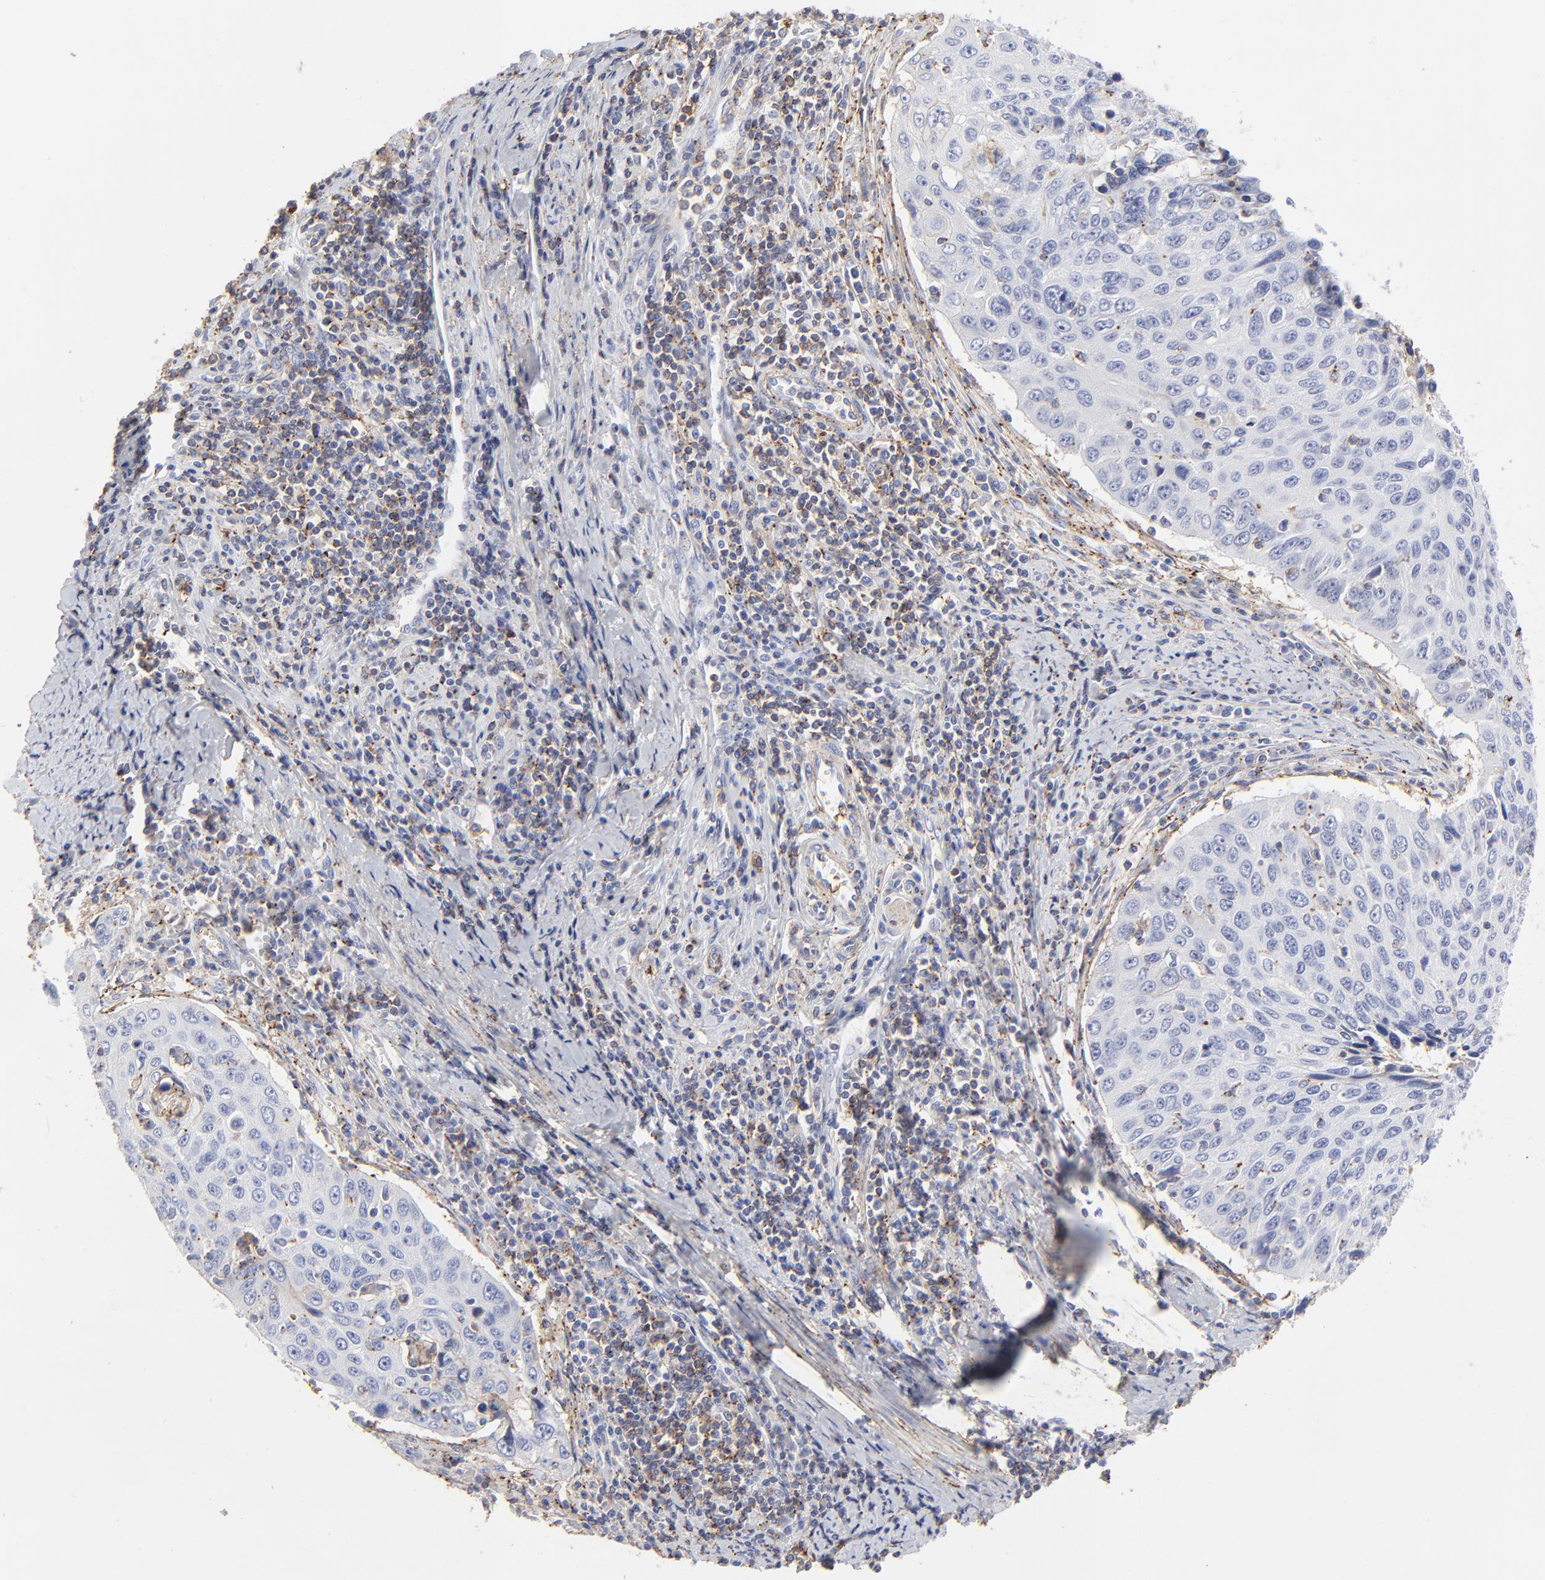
{"staining": {"intensity": "negative", "quantity": "none", "location": "none"}, "tissue": "cervical cancer", "cell_type": "Tumor cells", "image_type": "cancer", "snomed": [{"axis": "morphology", "description": "Squamous cell carcinoma, NOS"}, {"axis": "topography", "description": "Cervix"}], "caption": "DAB (3,3'-diaminobenzidine) immunohistochemical staining of human cervical cancer (squamous cell carcinoma) shows no significant positivity in tumor cells.", "gene": "ANXA6", "patient": {"sex": "female", "age": 53}}